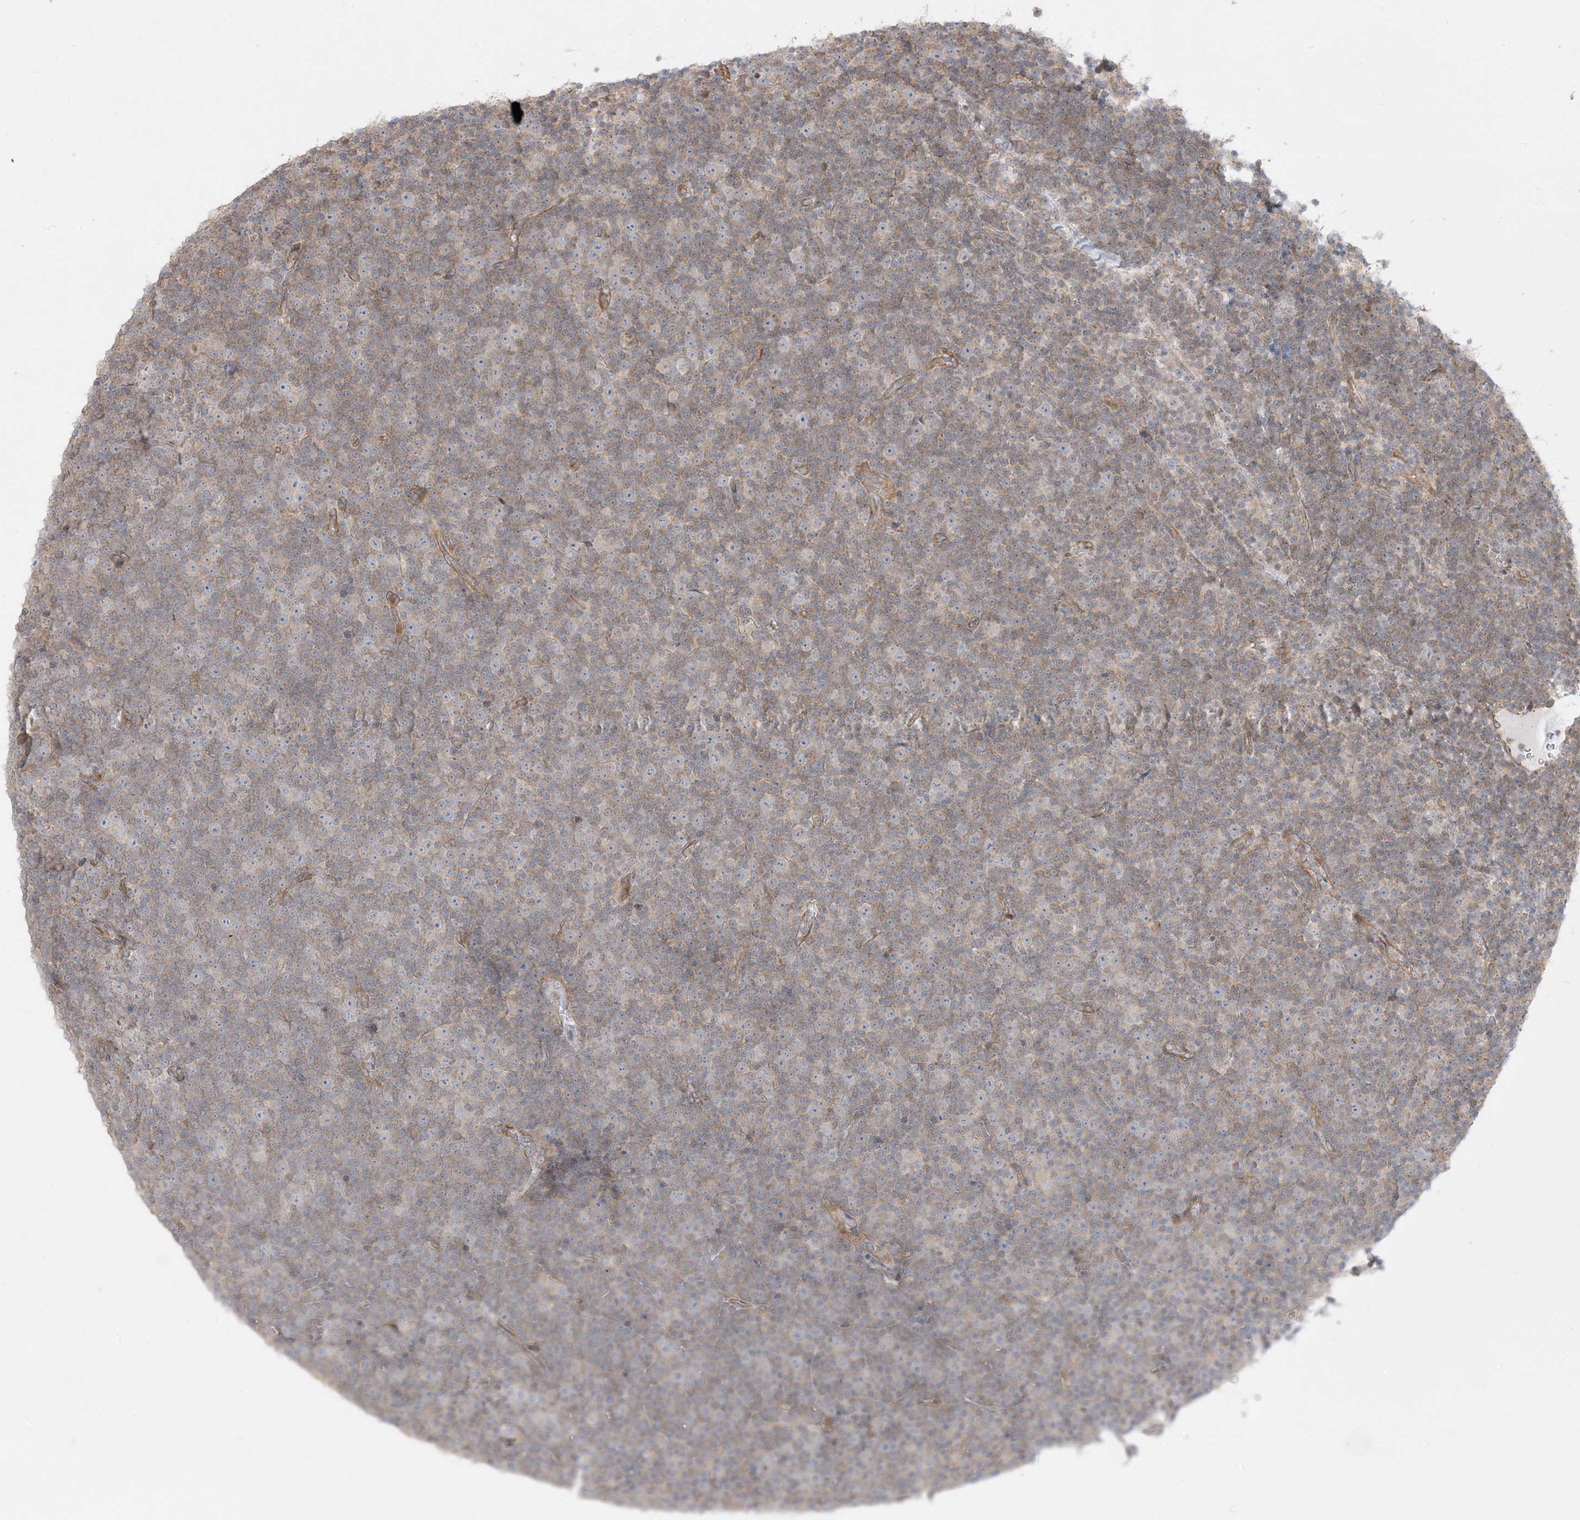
{"staining": {"intensity": "weak", "quantity": "25%-75%", "location": "cytoplasmic/membranous"}, "tissue": "lymphoma", "cell_type": "Tumor cells", "image_type": "cancer", "snomed": [{"axis": "morphology", "description": "Malignant lymphoma, non-Hodgkin's type, Low grade"}, {"axis": "topography", "description": "Lymph node"}], "caption": "Lymphoma stained for a protein demonstrates weak cytoplasmic/membranous positivity in tumor cells.", "gene": "ARHGEF9", "patient": {"sex": "female", "age": 67}}